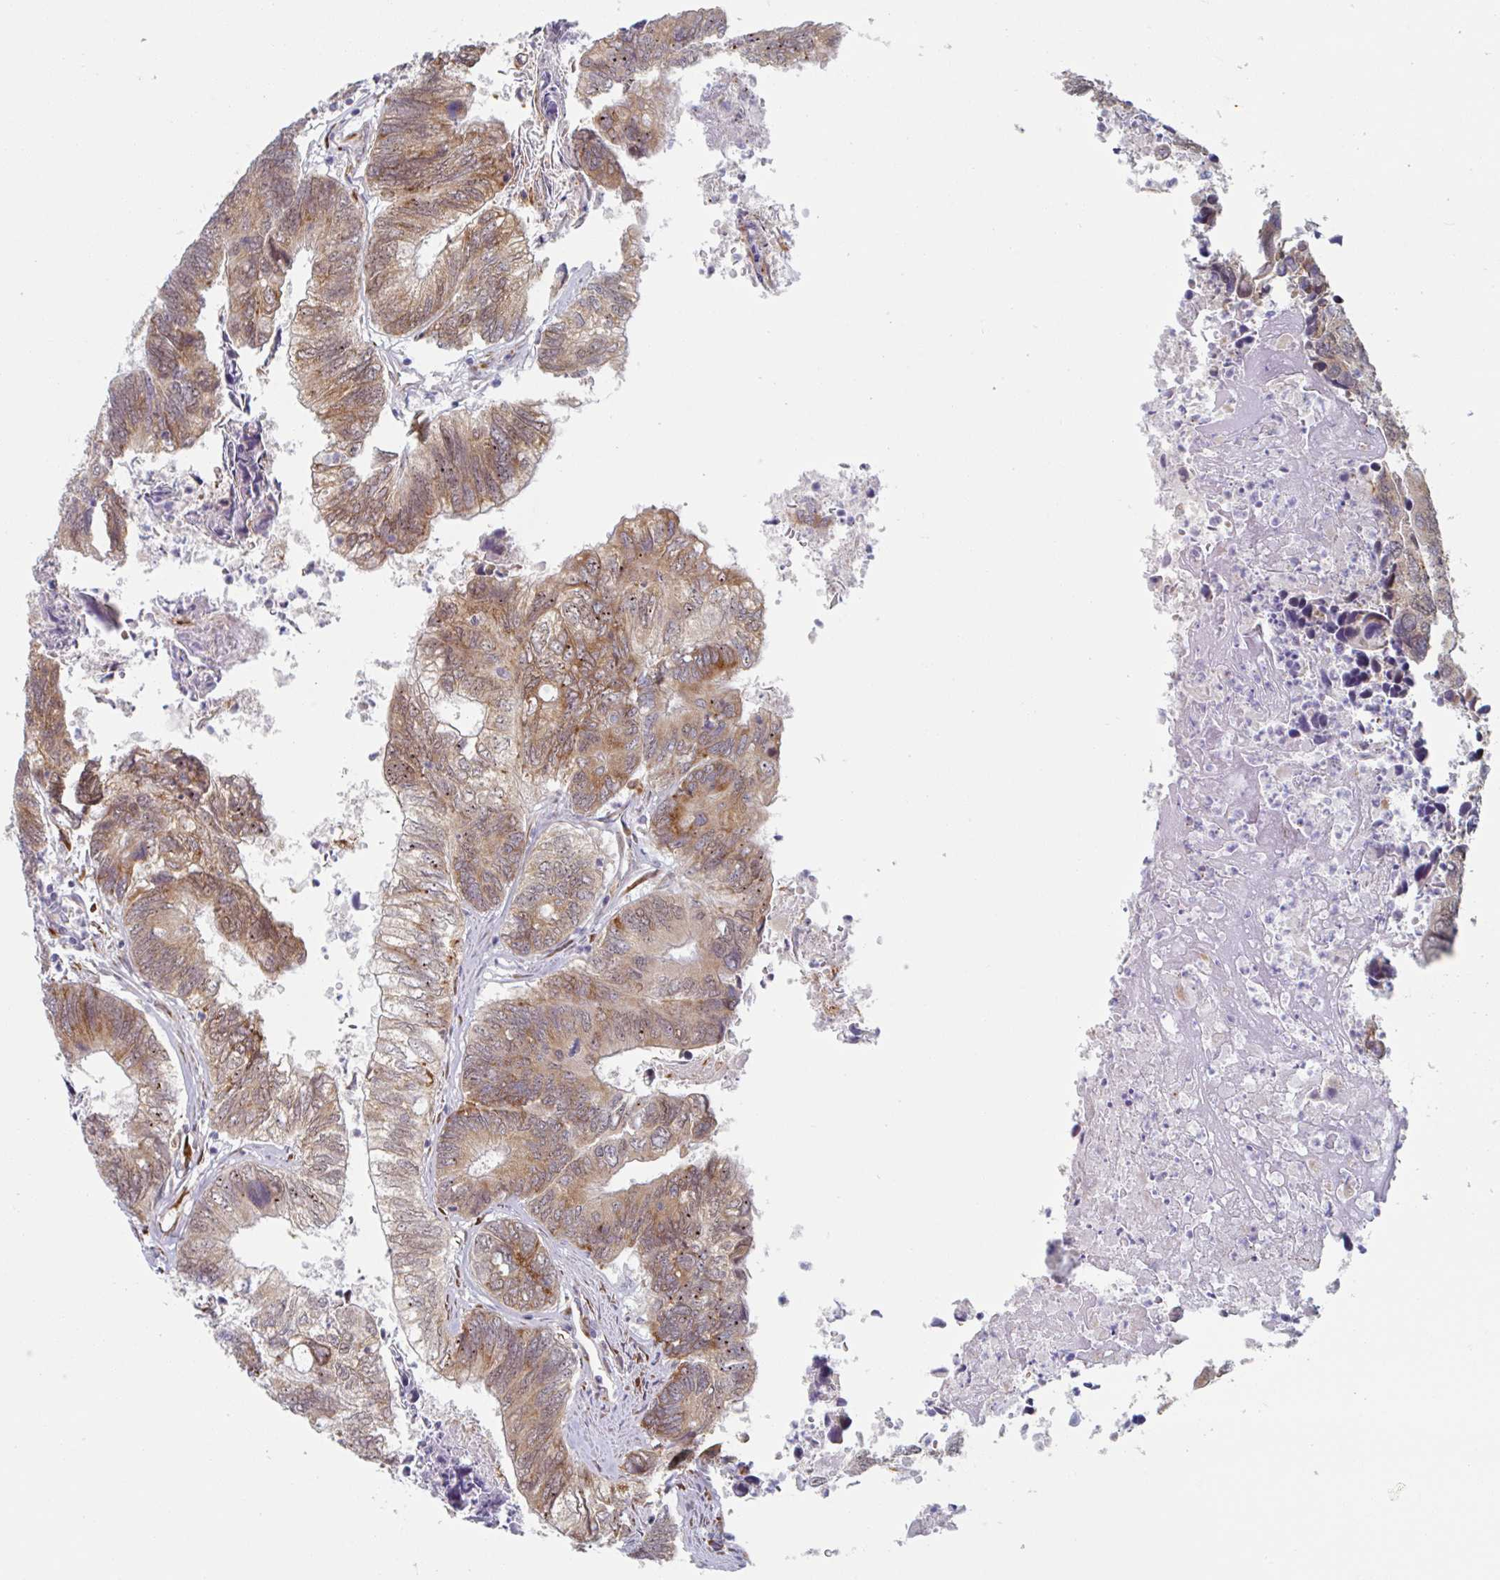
{"staining": {"intensity": "weak", "quantity": ">75%", "location": "cytoplasmic/membranous"}, "tissue": "colorectal cancer", "cell_type": "Tumor cells", "image_type": "cancer", "snomed": [{"axis": "morphology", "description": "Adenocarcinoma, NOS"}, {"axis": "topography", "description": "Colon"}], "caption": "Approximately >75% of tumor cells in human colorectal cancer show weak cytoplasmic/membranous protein expression as visualized by brown immunohistochemical staining.", "gene": "TRAPPC10", "patient": {"sex": "female", "age": 67}}